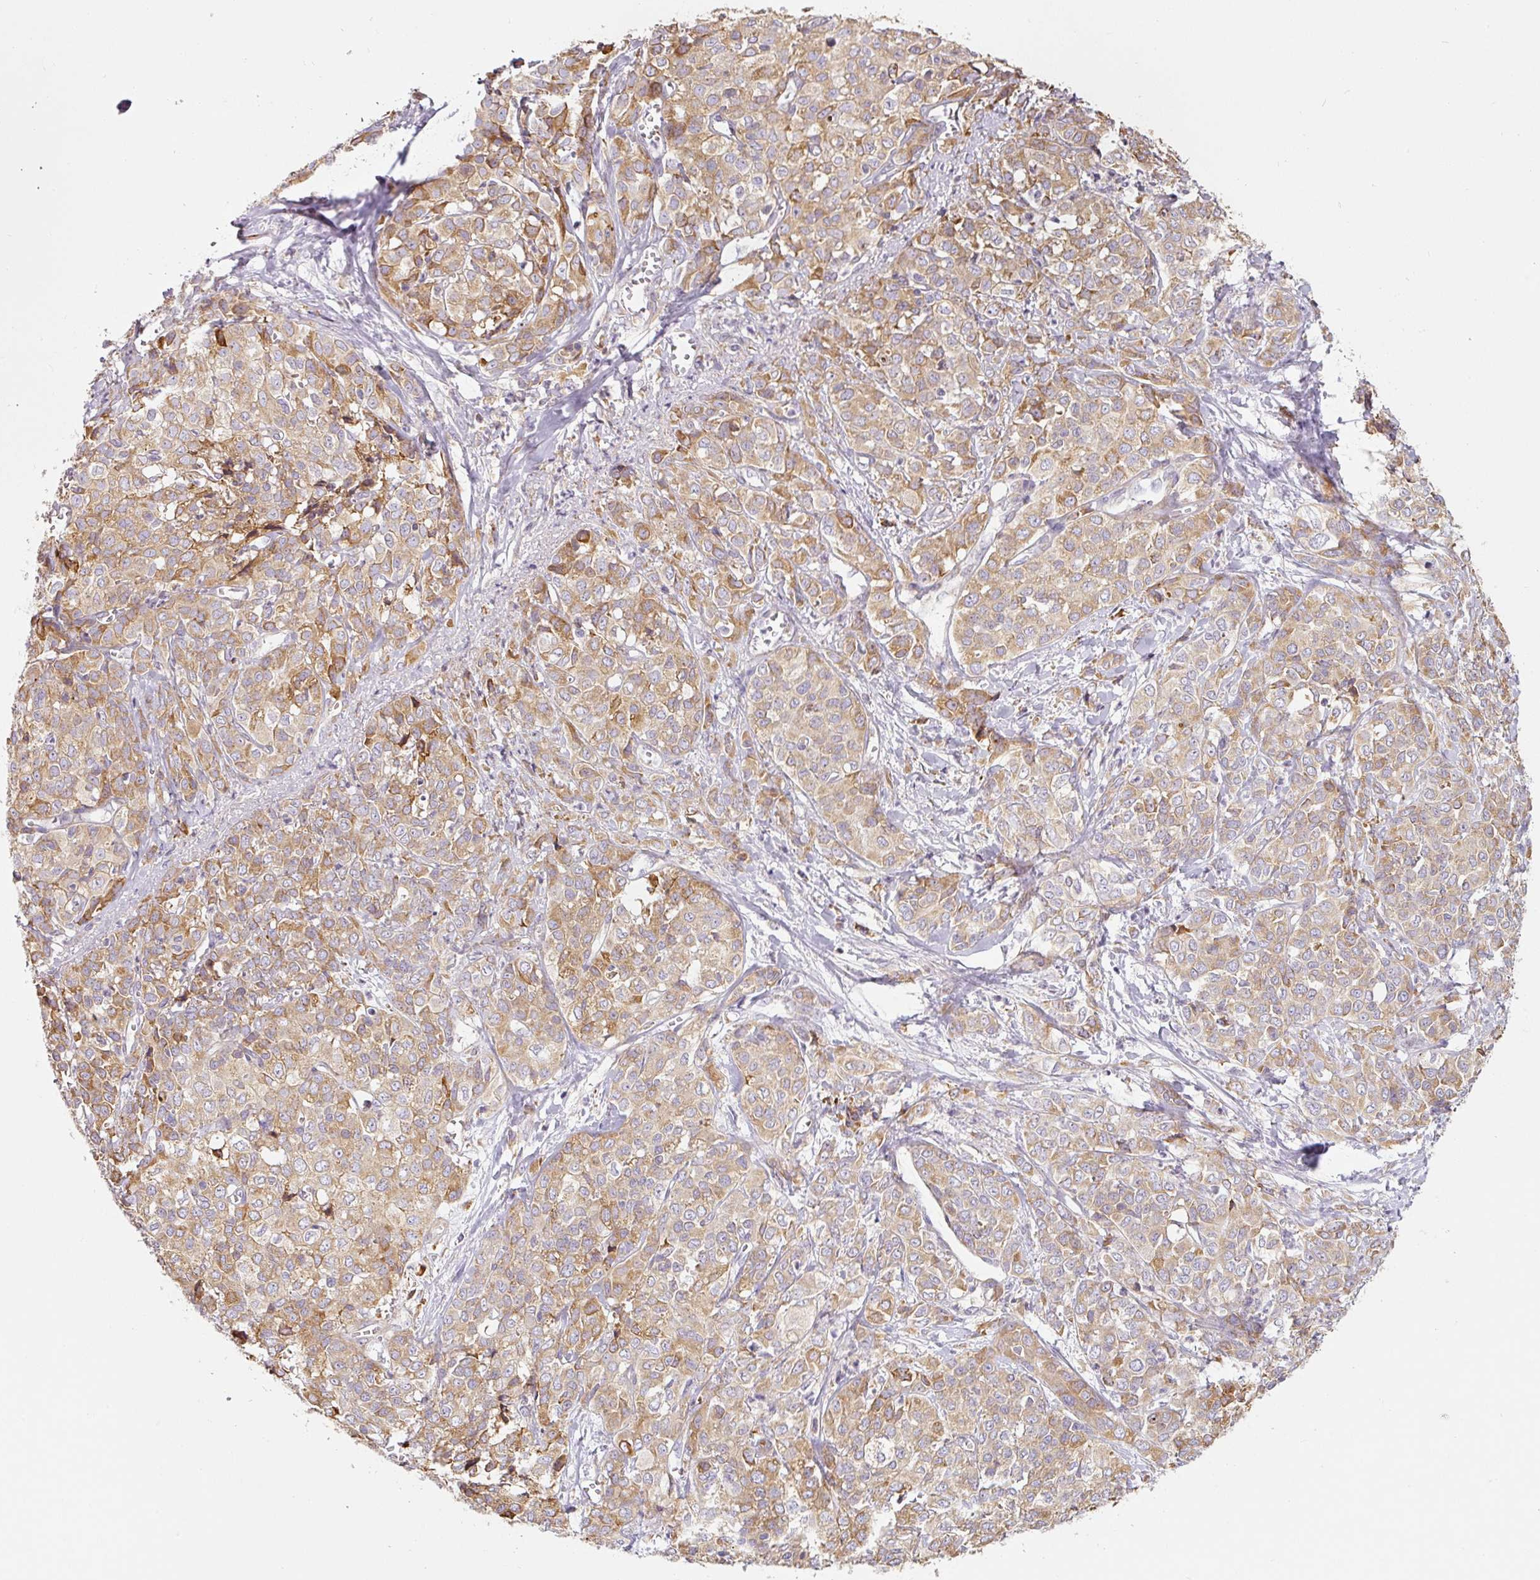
{"staining": {"intensity": "moderate", "quantity": ">75%", "location": "cytoplasmic/membranous"}, "tissue": "liver cancer", "cell_type": "Tumor cells", "image_type": "cancer", "snomed": [{"axis": "morphology", "description": "Cholangiocarcinoma"}, {"axis": "topography", "description": "Liver"}], "caption": "Liver cancer stained for a protein demonstrates moderate cytoplasmic/membranous positivity in tumor cells.", "gene": "MORN4", "patient": {"sex": "female", "age": 77}}